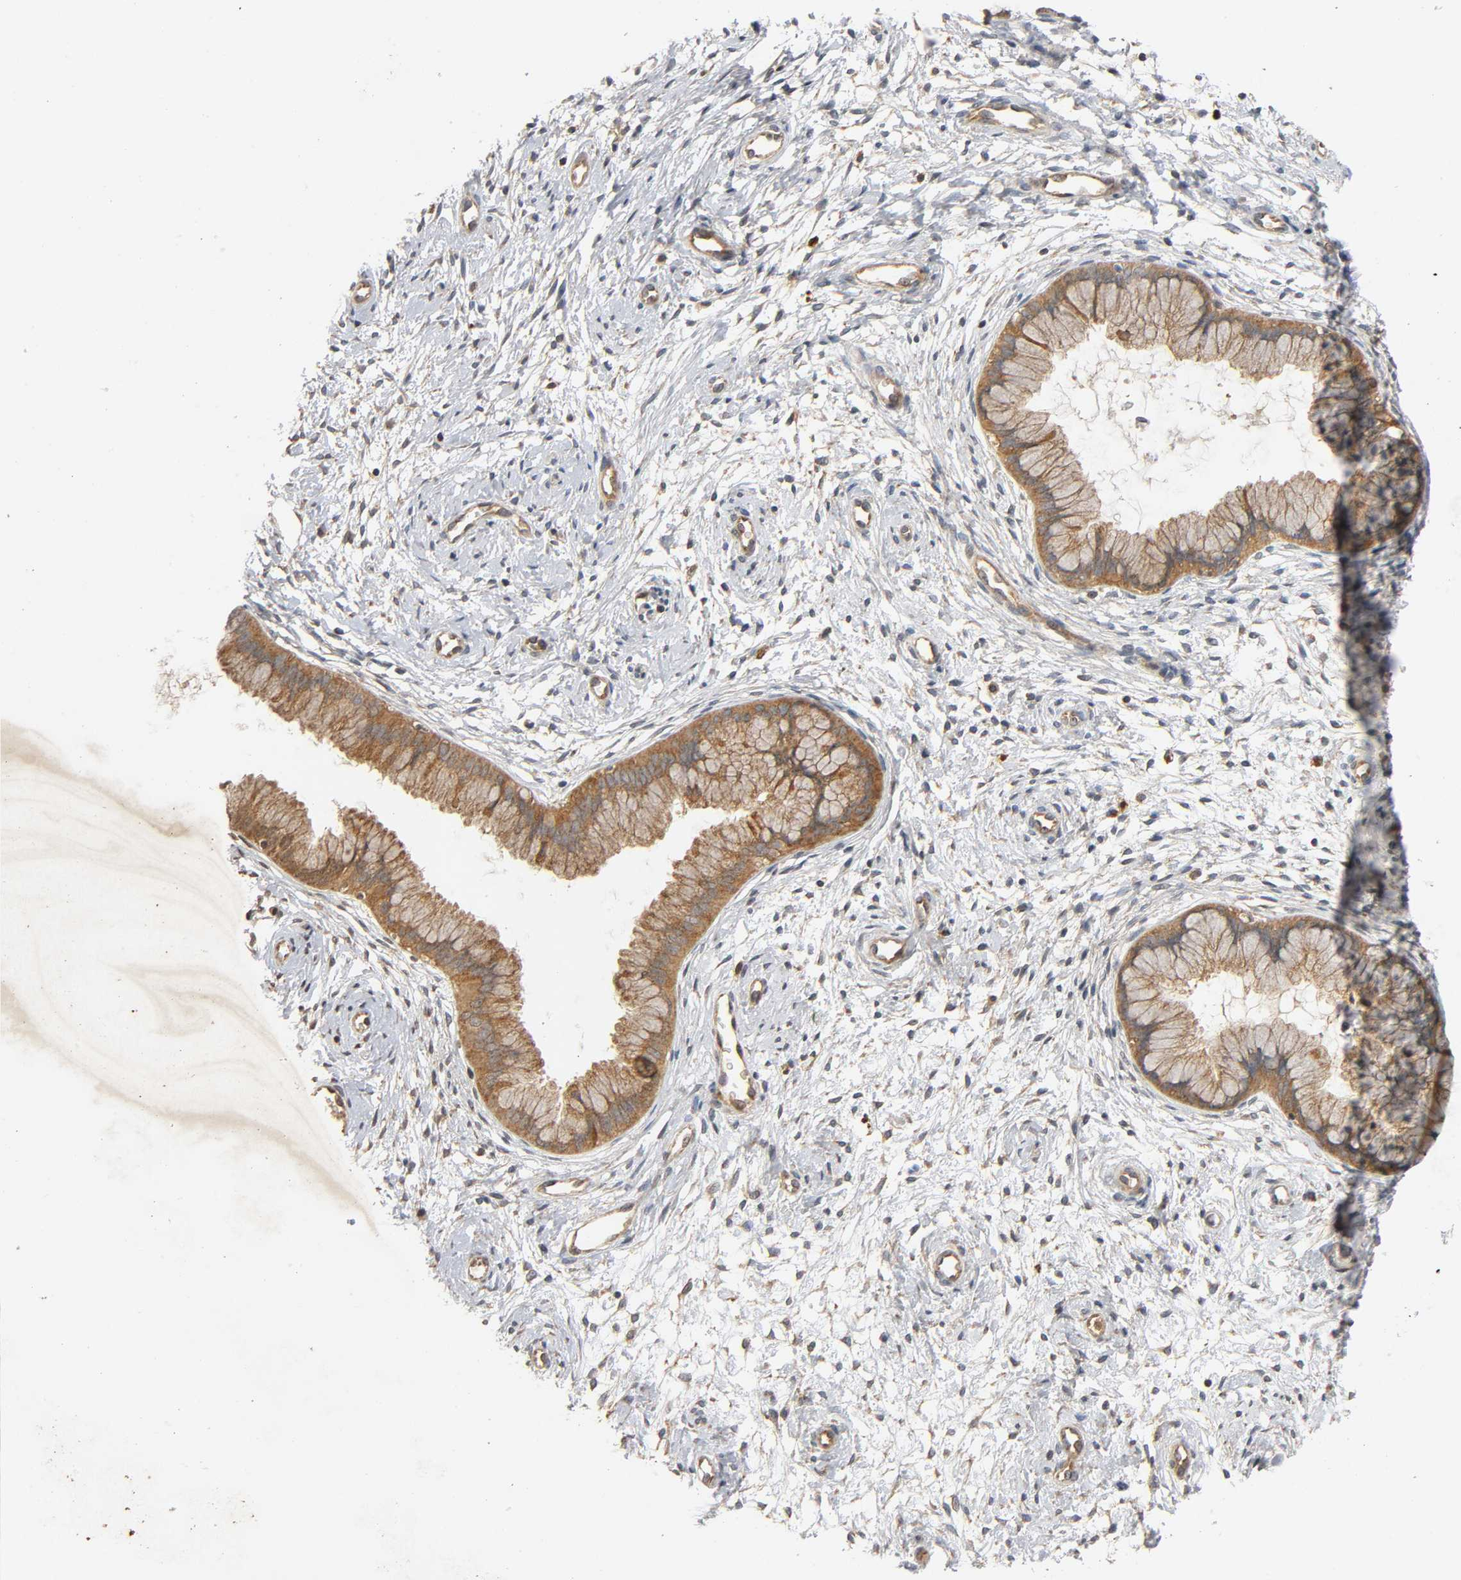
{"staining": {"intensity": "moderate", "quantity": ">75%", "location": "cytoplasmic/membranous"}, "tissue": "cervix", "cell_type": "Glandular cells", "image_type": "normal", "snomed": [{"axis": "morphology", "description": "Normal tissue, NOS"}, {"axis": "topography", "description": "Cervix"}], "caption": "Immunohistochemical staining of normal human cervix displays medium levels of moderate cytoplasmic/membranous staining in about >75% of glandular cells. Nuclei are stained in blue.", "gene": "IKBKB", "patient": {"sex": "female", "age": 39}}